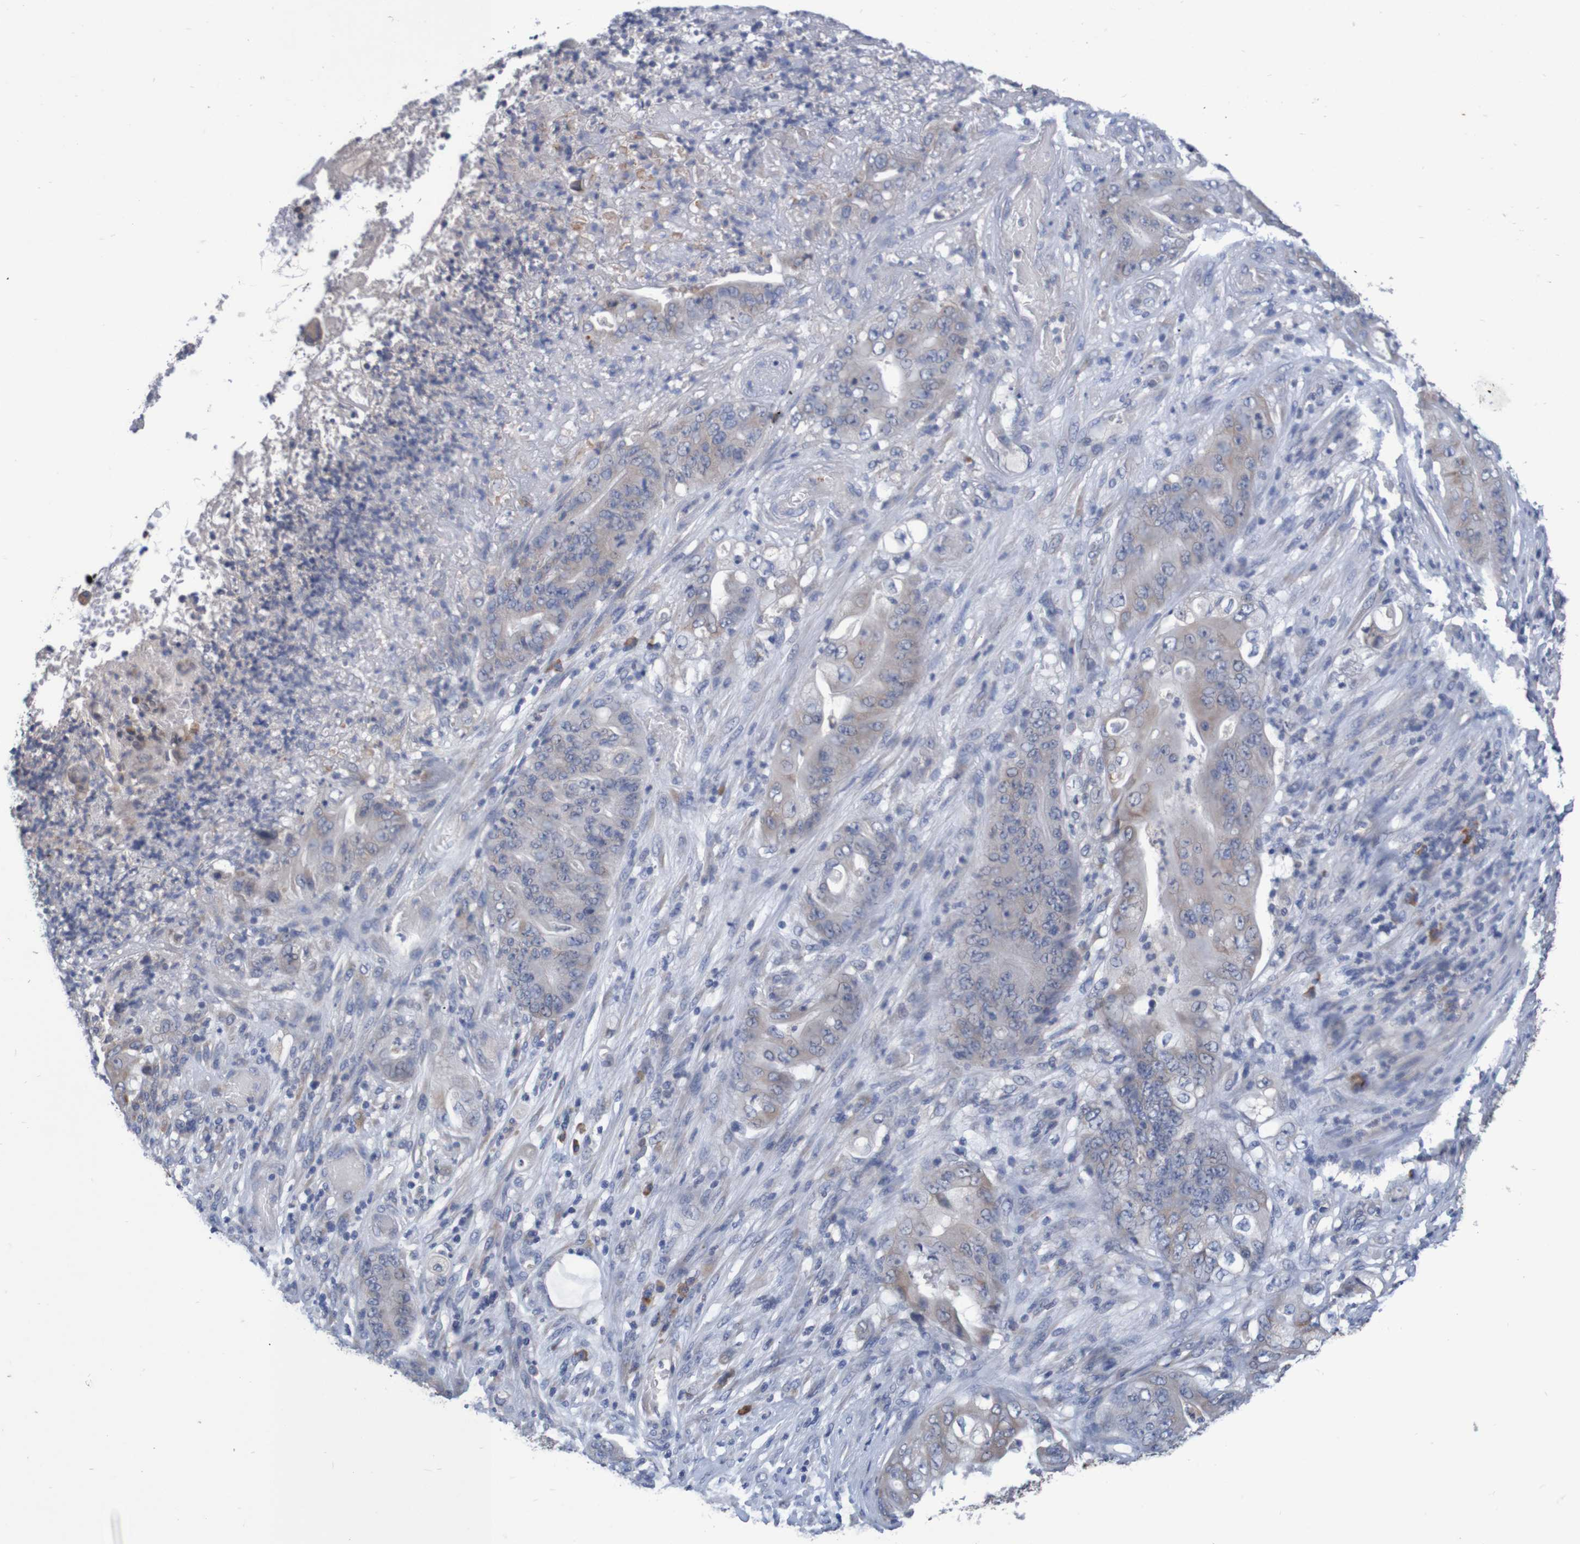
{"staining": {"intensity": "weak", "quantity": ">75%", "location": "cytoplasmic/membranous"}, "tissue": "stomach cancer", "cell_type": "Tumor cells", "image_type": "cancer", "snomed": [{"axis": "morphology", "description": "Adenocarcinoma, NOS"}, {"axis": "topography", "description": "Stomach"}], "caption": "Tumor cells exhibit low levels of weak cytoplasmic/membranous positivity in approximately >75% of cells in human stomach adenocarcinoma. Using DAB (brown) and hematoxylin (blue) stains, captured at high magnification using brightfield microscopy.", "gene": "LTA", "patient": {"sex": "female", "age": 73}}